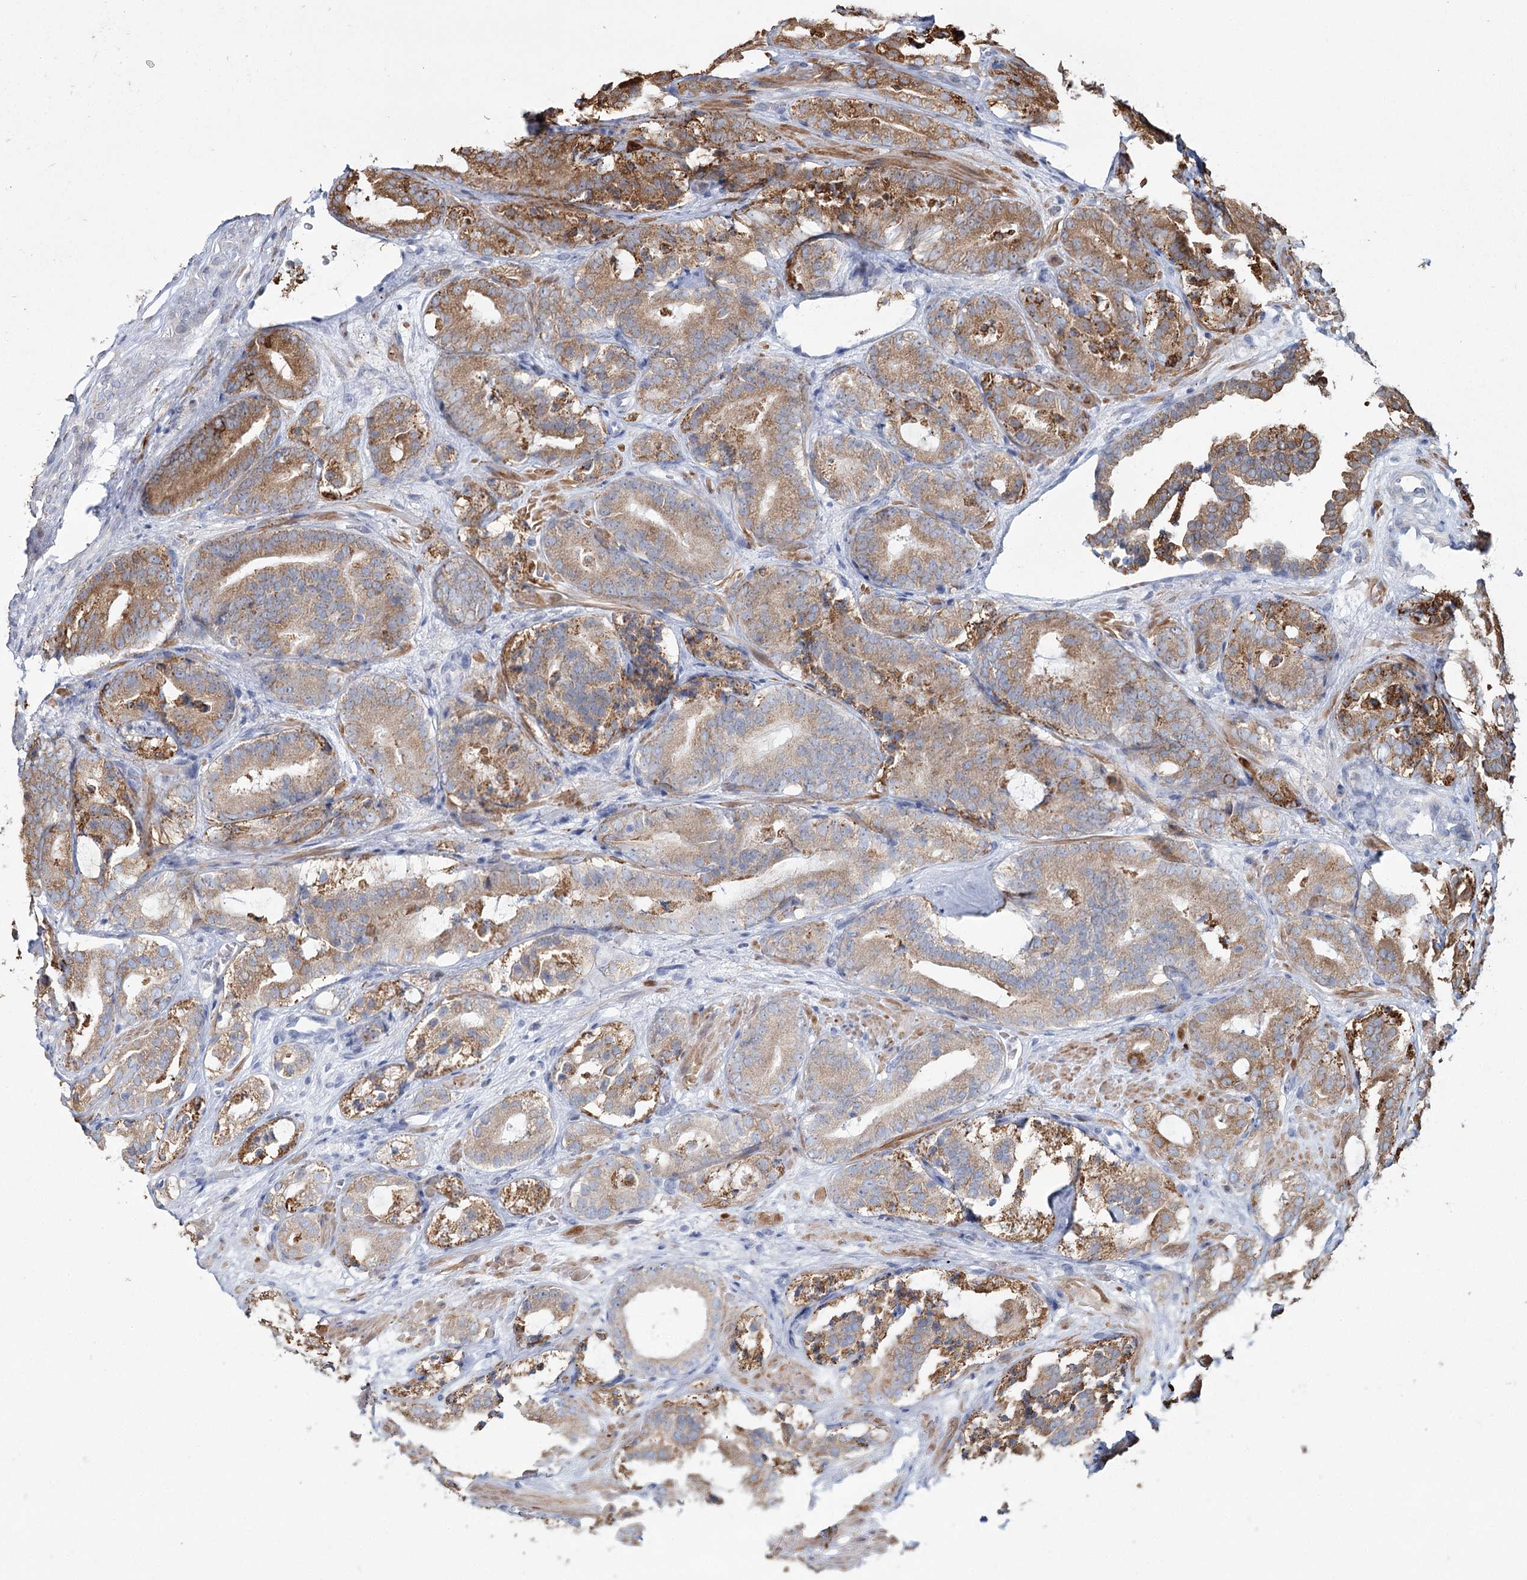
{"staining": {"intensity": "moderate", "quantity": ">75%", "location": "cytoplasmic/membranous"}, "tissue": "prostate cancer", "cell_type": "Tumor cells", "image_type": "cancer", "snomed": [{"axis": "morphology", "description": "Adenocarcinoma, High grade"}, {"axis": "topography", "description": "Prostate"}], "caption": "This photomicrograph exhibits immunohistochemistry staining of human prostate cancer, with medium moderate cytoplasmic/membranous staining in about >75% of tumor cells.", "gene": "ZCCHC9", "patient": {"sex": "male", "age": 57}}